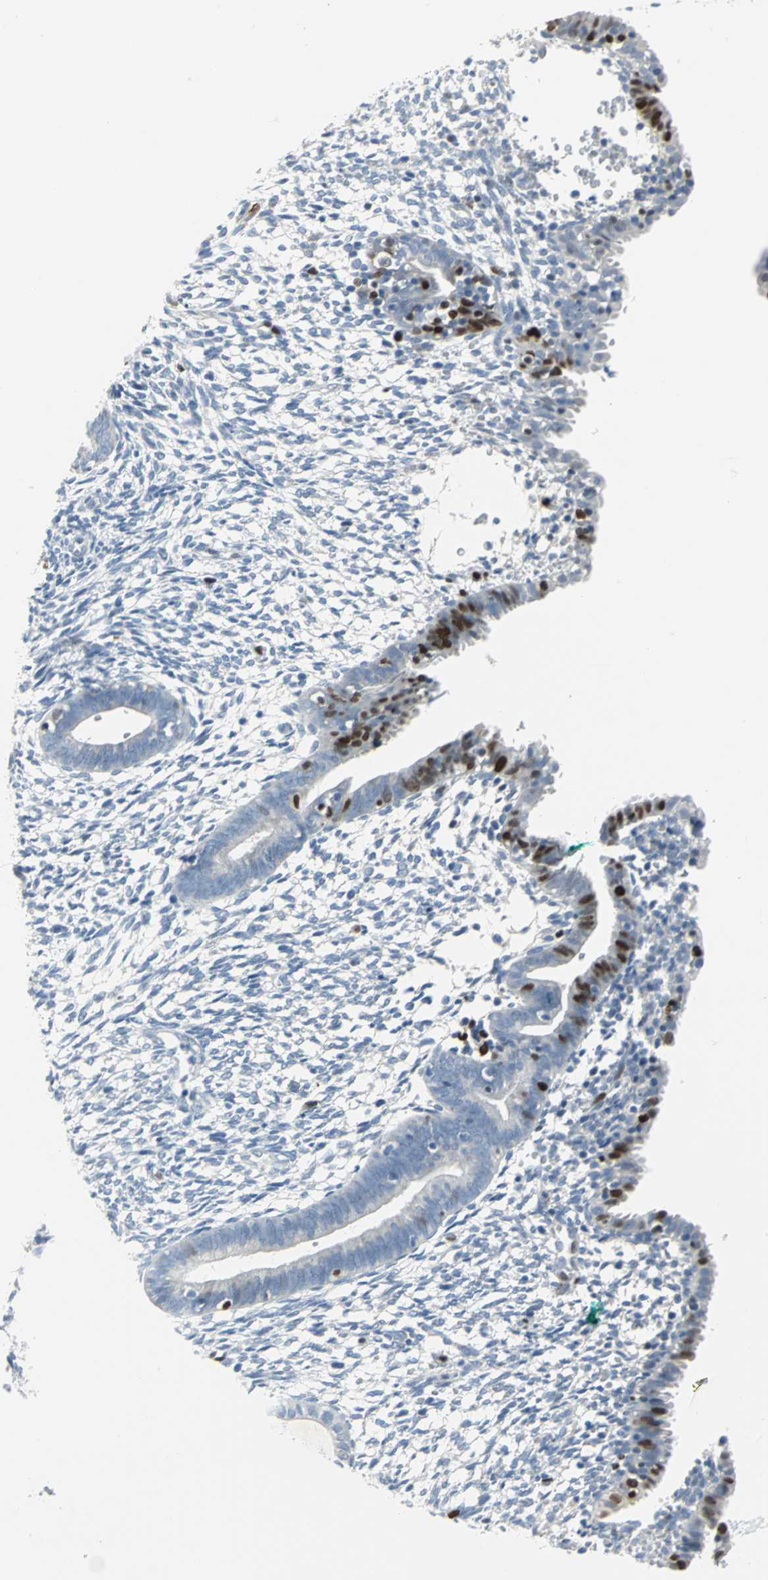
{"staining": {"intensity": "moderate", "quantity": "<25%", "location": "nuclear"}, "tissue": "endometrium", "cell_type": "Cells in endometrial stroma", "image_type": "normal", "snomed": [{"axis": "morphology", "description": "Normal tissue, NOS"}, {"axis": "morphology", "description": "Atrophy, NOS"}, {"axis": "topography", "description": "Uterus"}, {"axis": "topography", "description": "Endometrium"}], "caption": "Moderate nuclear positivity is appreciated in about <25% of cells in endometrial stroma in normal endometrium. (Brightfield microscopy of DAB IHC at high magnification).", "gene": "MCM3", "patient": {"sex": "female", "age": 68}}